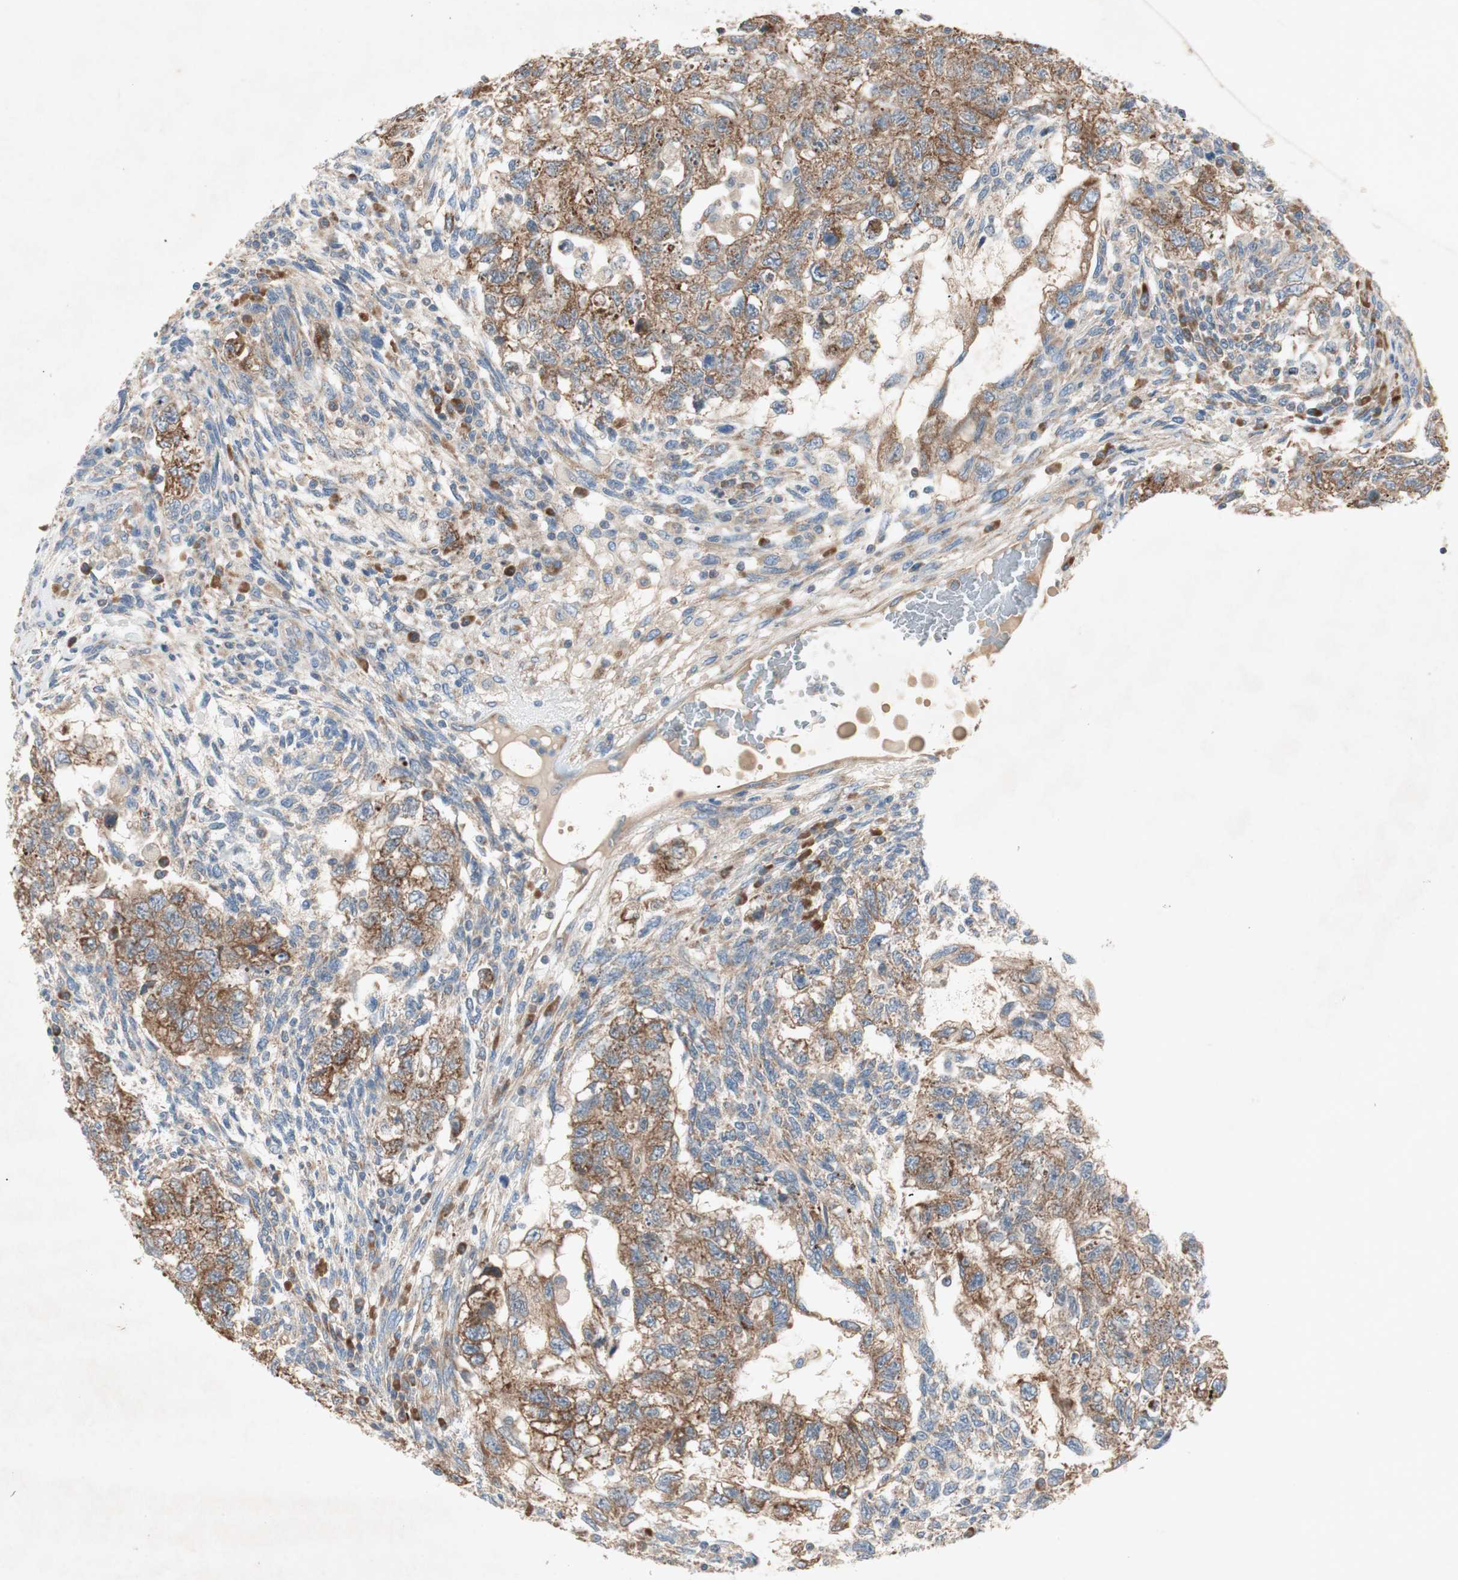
{"staining": {"intensity": "strong", "quantity": ">75%", "location": "cytoplasmic/membranous"}, "tissue": "testis cancer", "cell_type": "Tumor cells", "image_type": "cancer", "snomed": [{"axis": "morphology", "description": "Normal tissue, NOS"}, {"axis": "morphology", "description": "Carcinoma, Embryonal, NOS"}, {"axis": "topography", "description": "Testis"}], "caption": "The image demonstrates immunohistochemical staining of testis embryonal carcinoma. There is strong cytoplasmic/membranous staining is identified in about >75% of tumor cells.", "gene": "RPL23", "patient": {"sex": "male", "age": 36}}